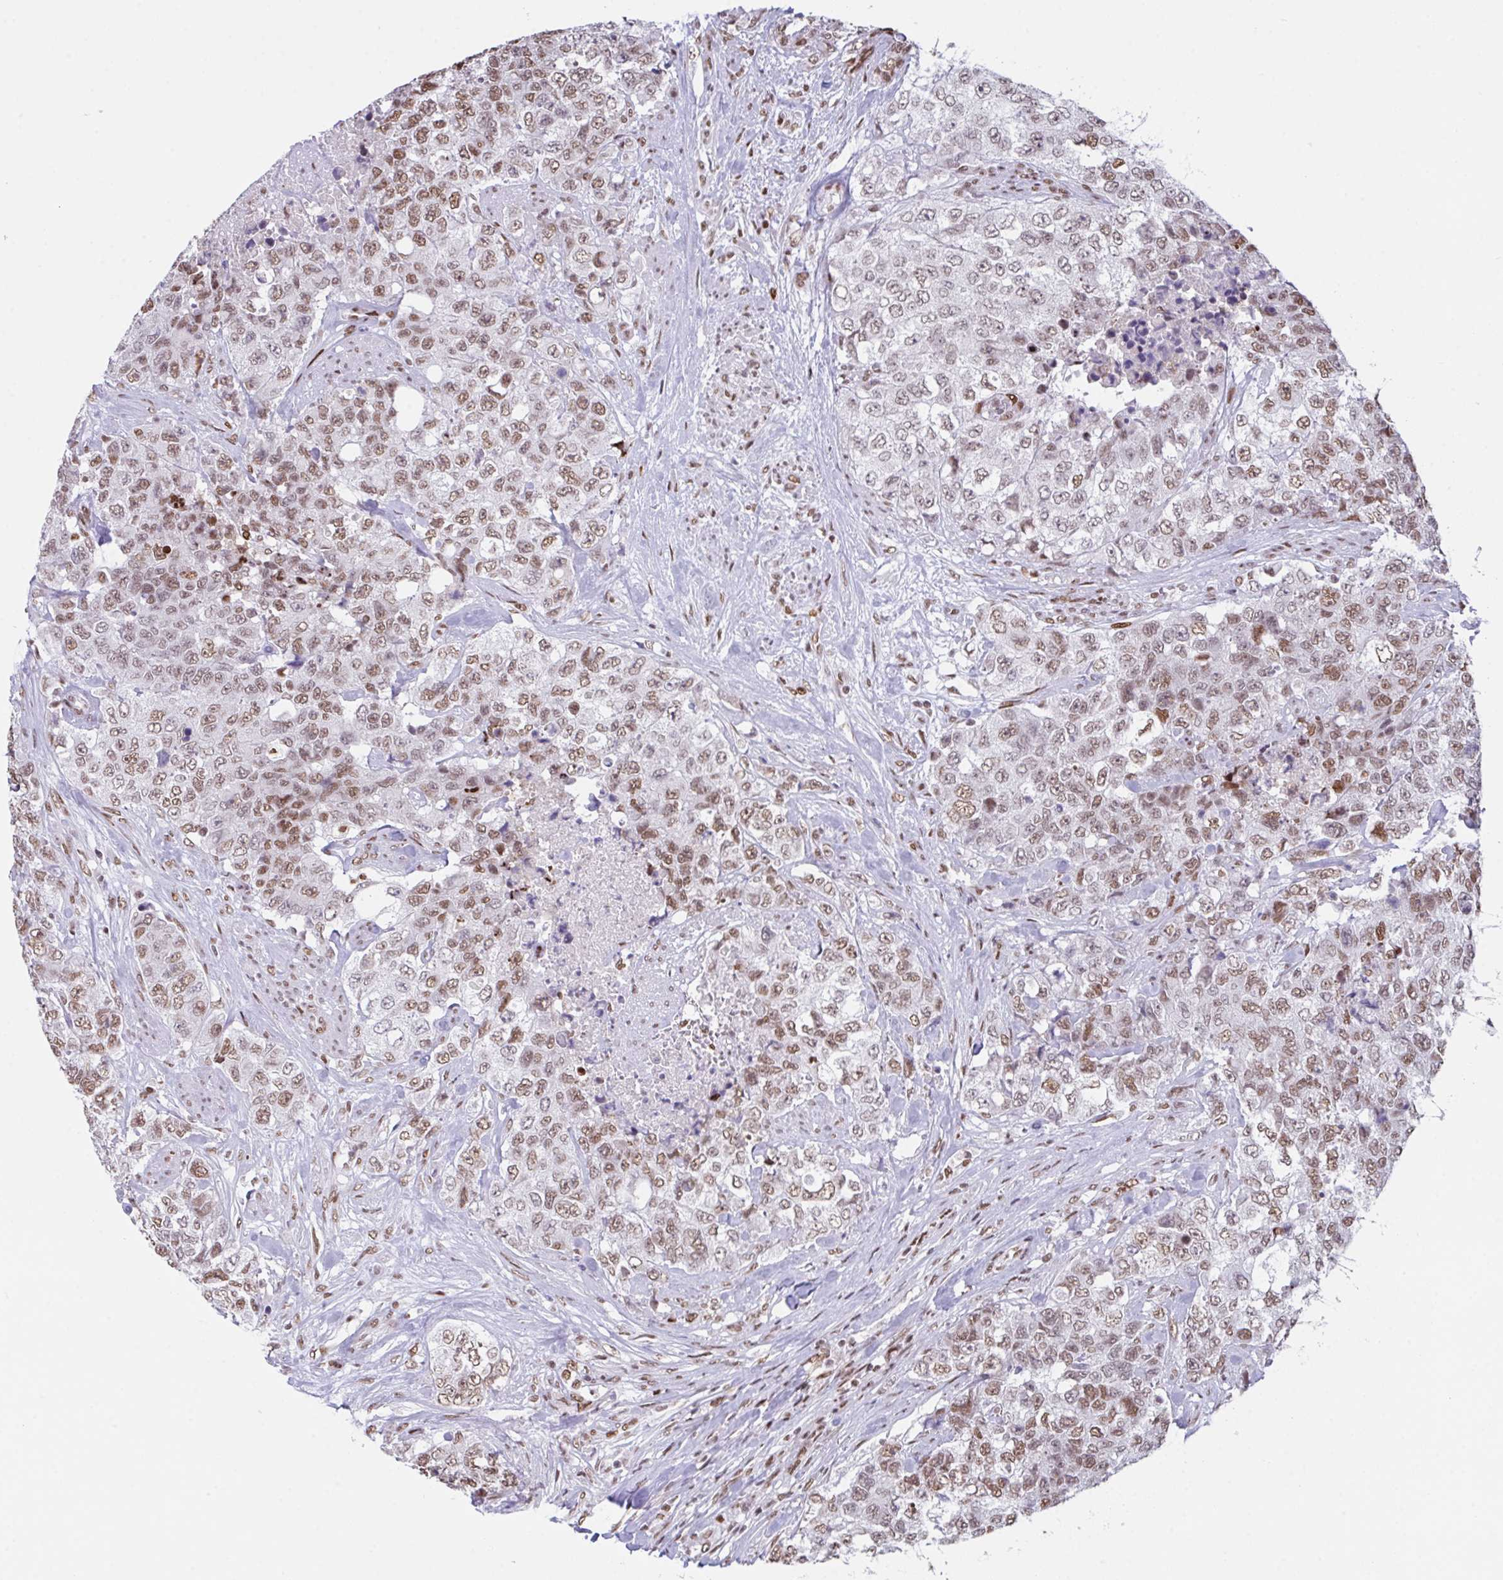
{"staining": {"intensity": "moderate", "quantity": ">75%", "location": "nuclear"}, "tissue": "urothelial cancer", "cell_type": "Tumor cells", "image_type": "cancer", "snomed": [{"axis": "morphology", "description": "Urothelial carcinoma, High grade"}, {"axis": "topography", "description": "Urinary bladder"}], "caption": "Immunohistochemistry image of human urothelial cancer stained for a protein (brown), which exhibits medium levels of moderate nuclear staining in approximately >75% of tumor cells.", "gene": "CLP1", "patient": {"sex": "female", "age": 78}}